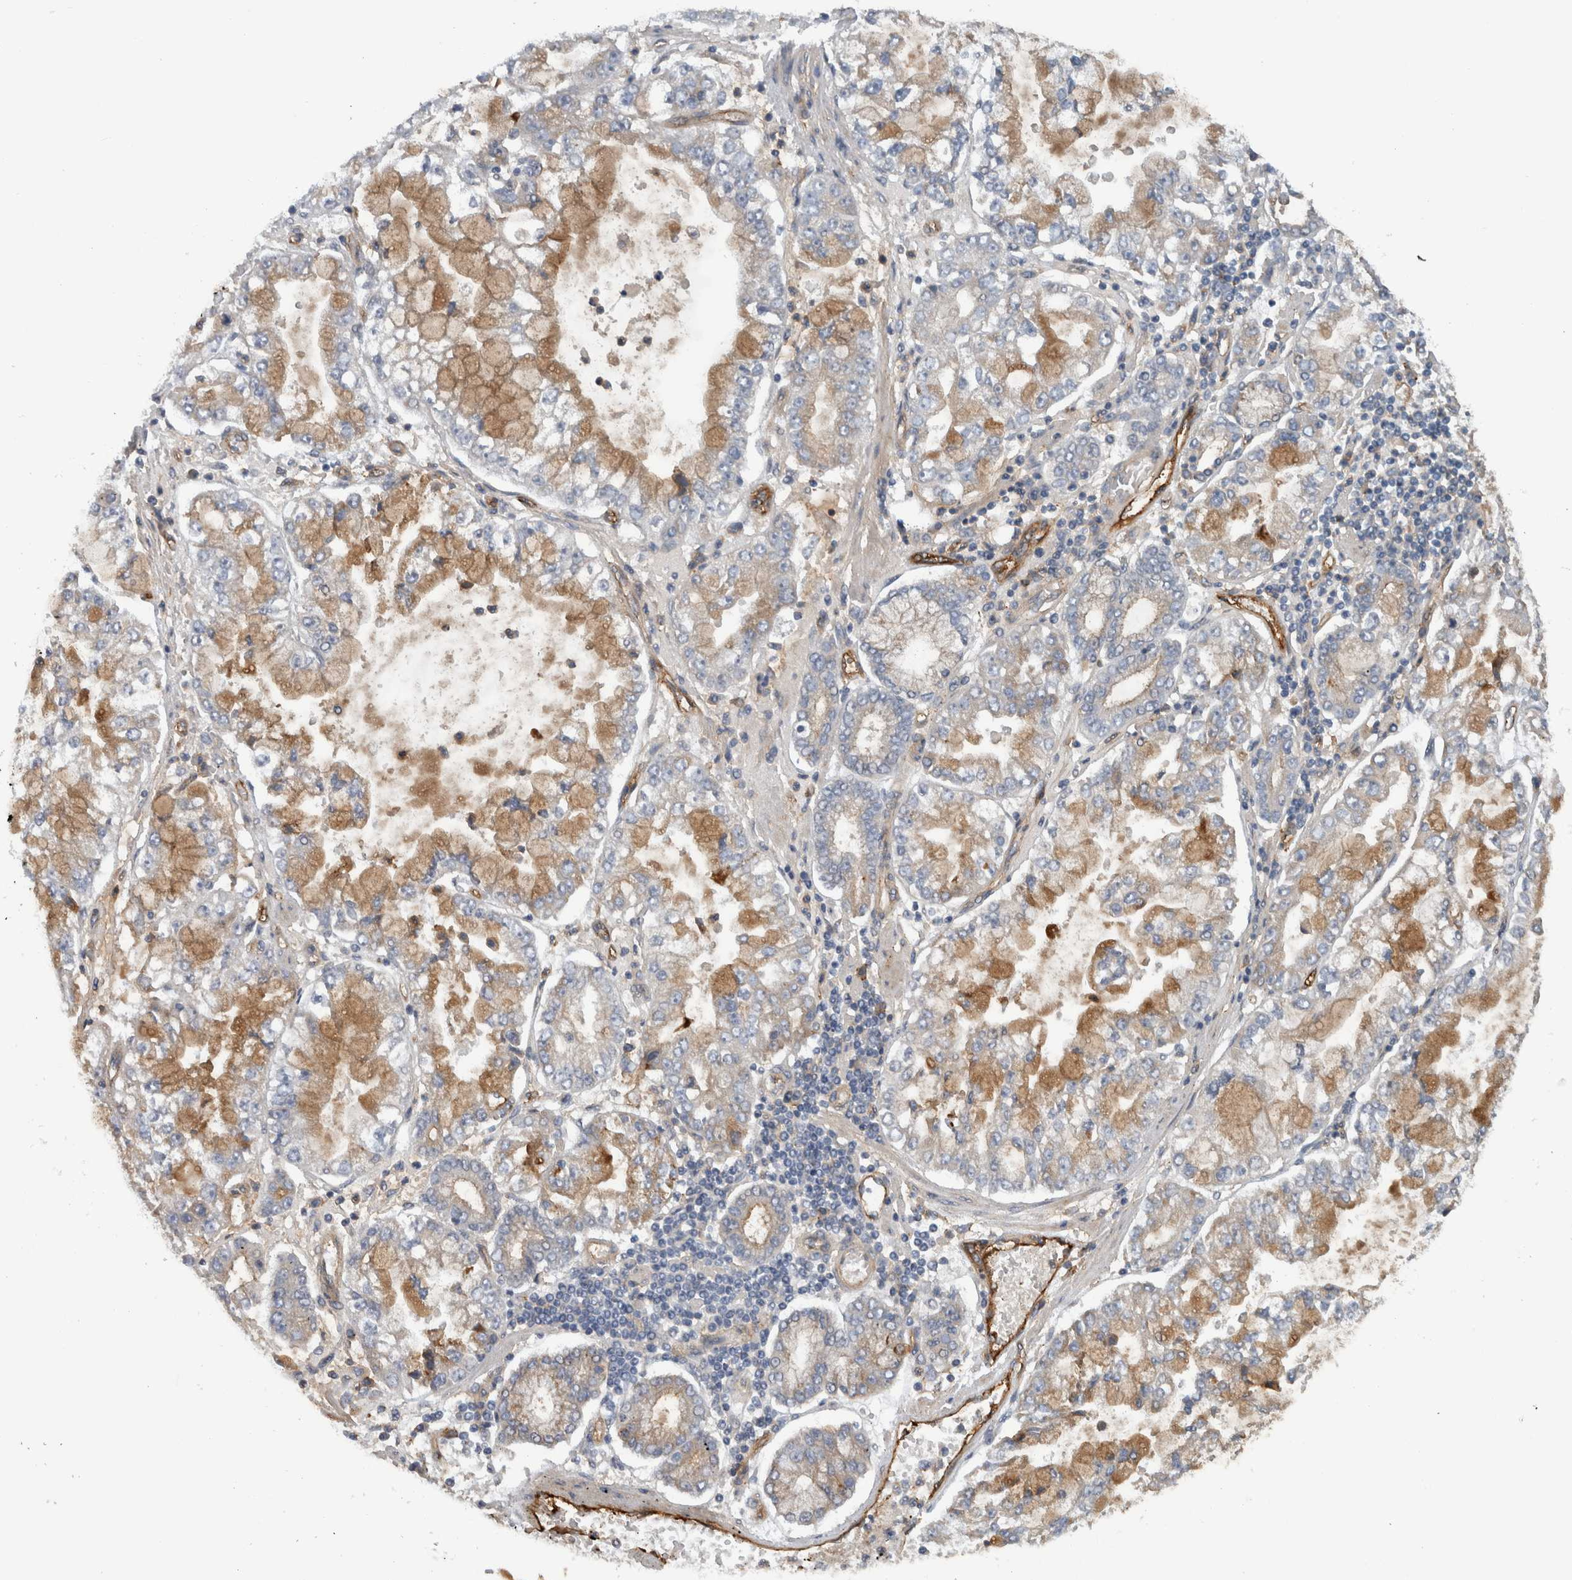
{"staining": {"intensity": "moderate", "quantity": ">75%", "location": "cytoplasmic/membranous"}, "tissue": "stomach cancer", "cell_type": "Tumor cells", "image_type": "cancer", "snomed": [{"axis": "morphology", "description": "Adenocarcinoma, NOS"}, {"axis": "topography", "description": "Stomach"}], "caption": "This photomicrograph demonstrates immunohistochemistry (IHC) staining of stomach cancer, with medium moderate cytoplasmic/membranous expression in about >75% of tumor cells.", "gene": "CD59", "patient": {"sex": "male", "age": 76}}